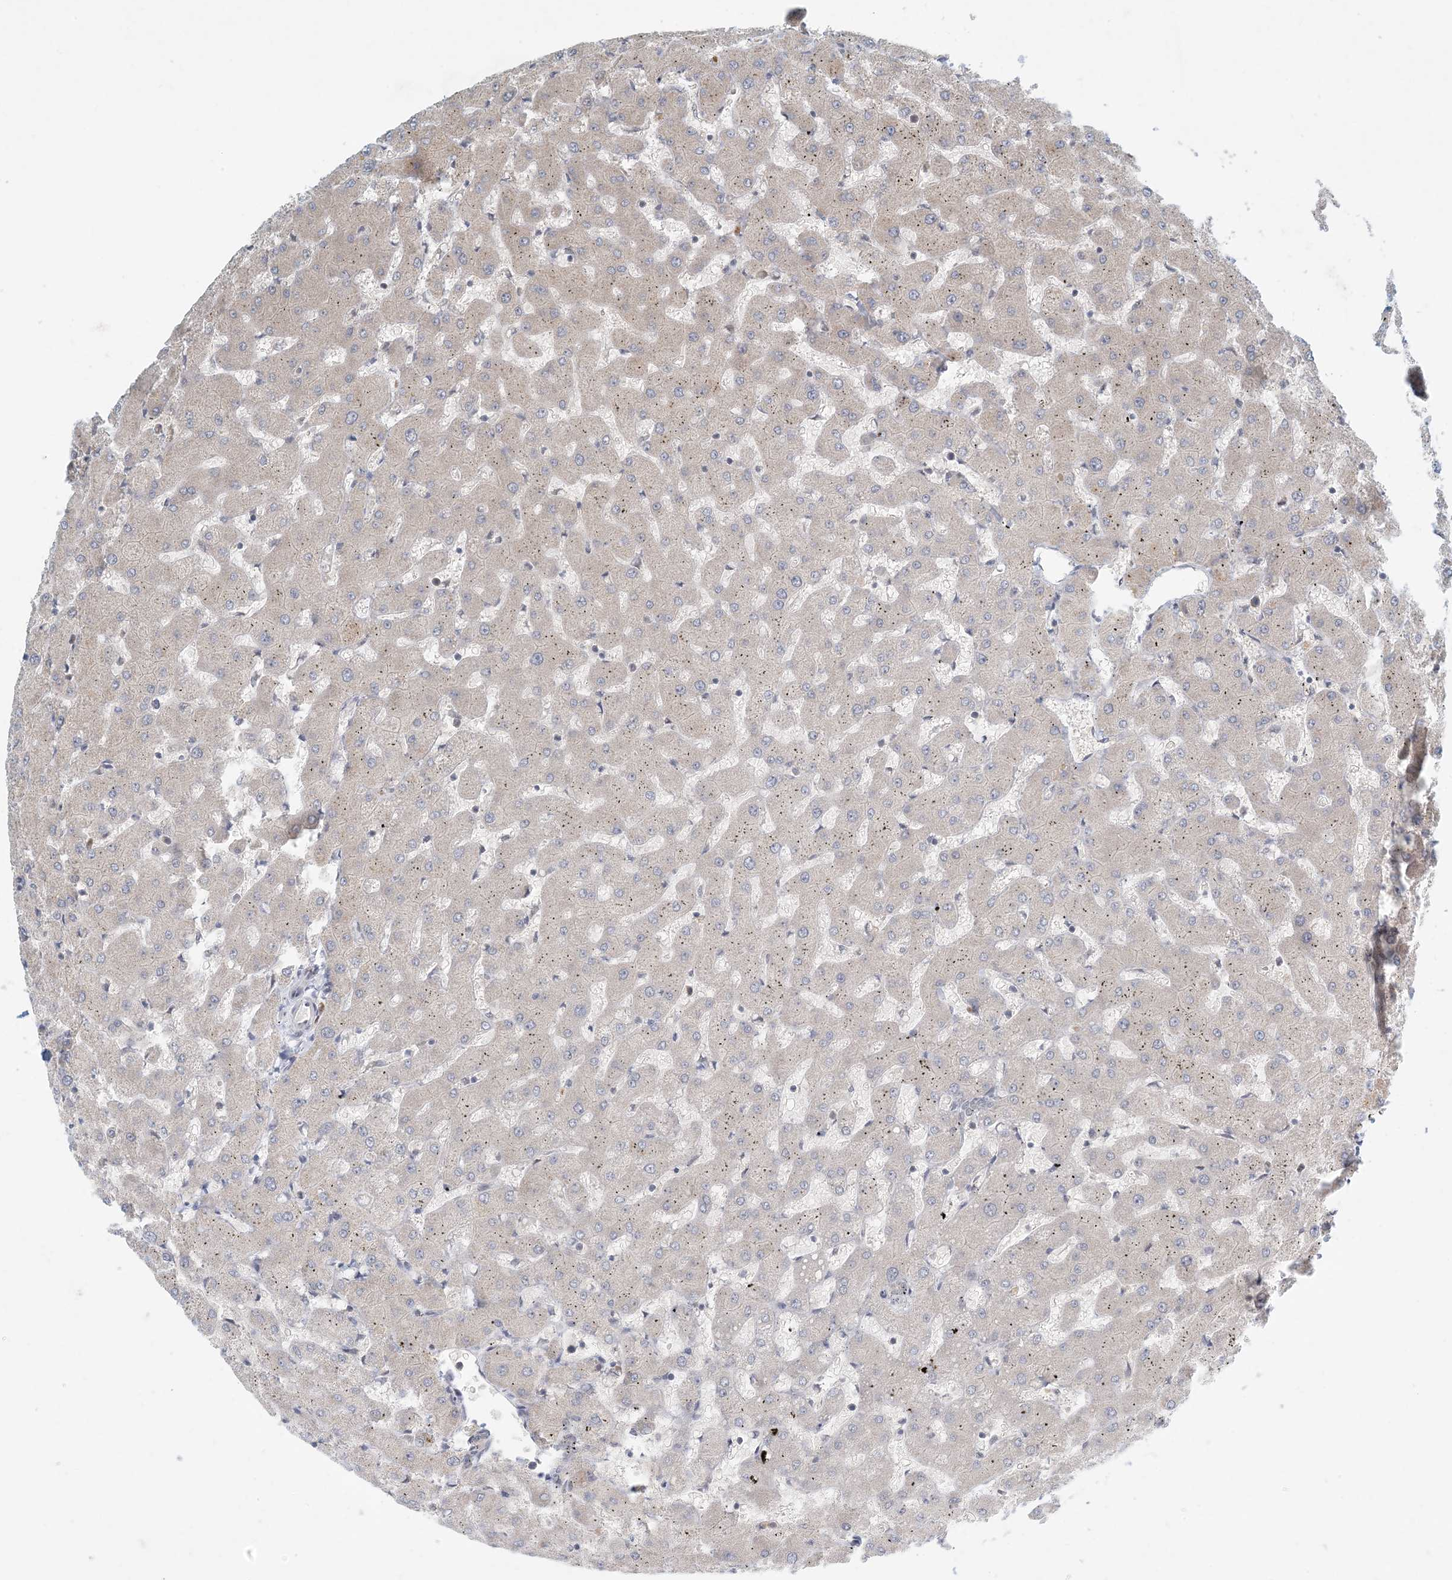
{"staining": {"intensity": "weak", "quantity": ">75%", "location": "cytoplasmic/membranous"}, "tissue": "liver", "cell_type": "Cholangiocytes", "image_type": "normal", "snomed": [{"axis": "morphology", "description": "Normal tissue, NOS"}, {"axis": "topography", "description": "Liver"}], "caption": "Brown immunohistochemical staining in unremarkable human liver shows weak cytoplasmic/membranous staining in about >75% of cholangiocytes. (brown staining indicates protein expression, while blue staining denotes nuclei).", "gene": "OBI1", "patient": {"sex": "female", "age": 63}}